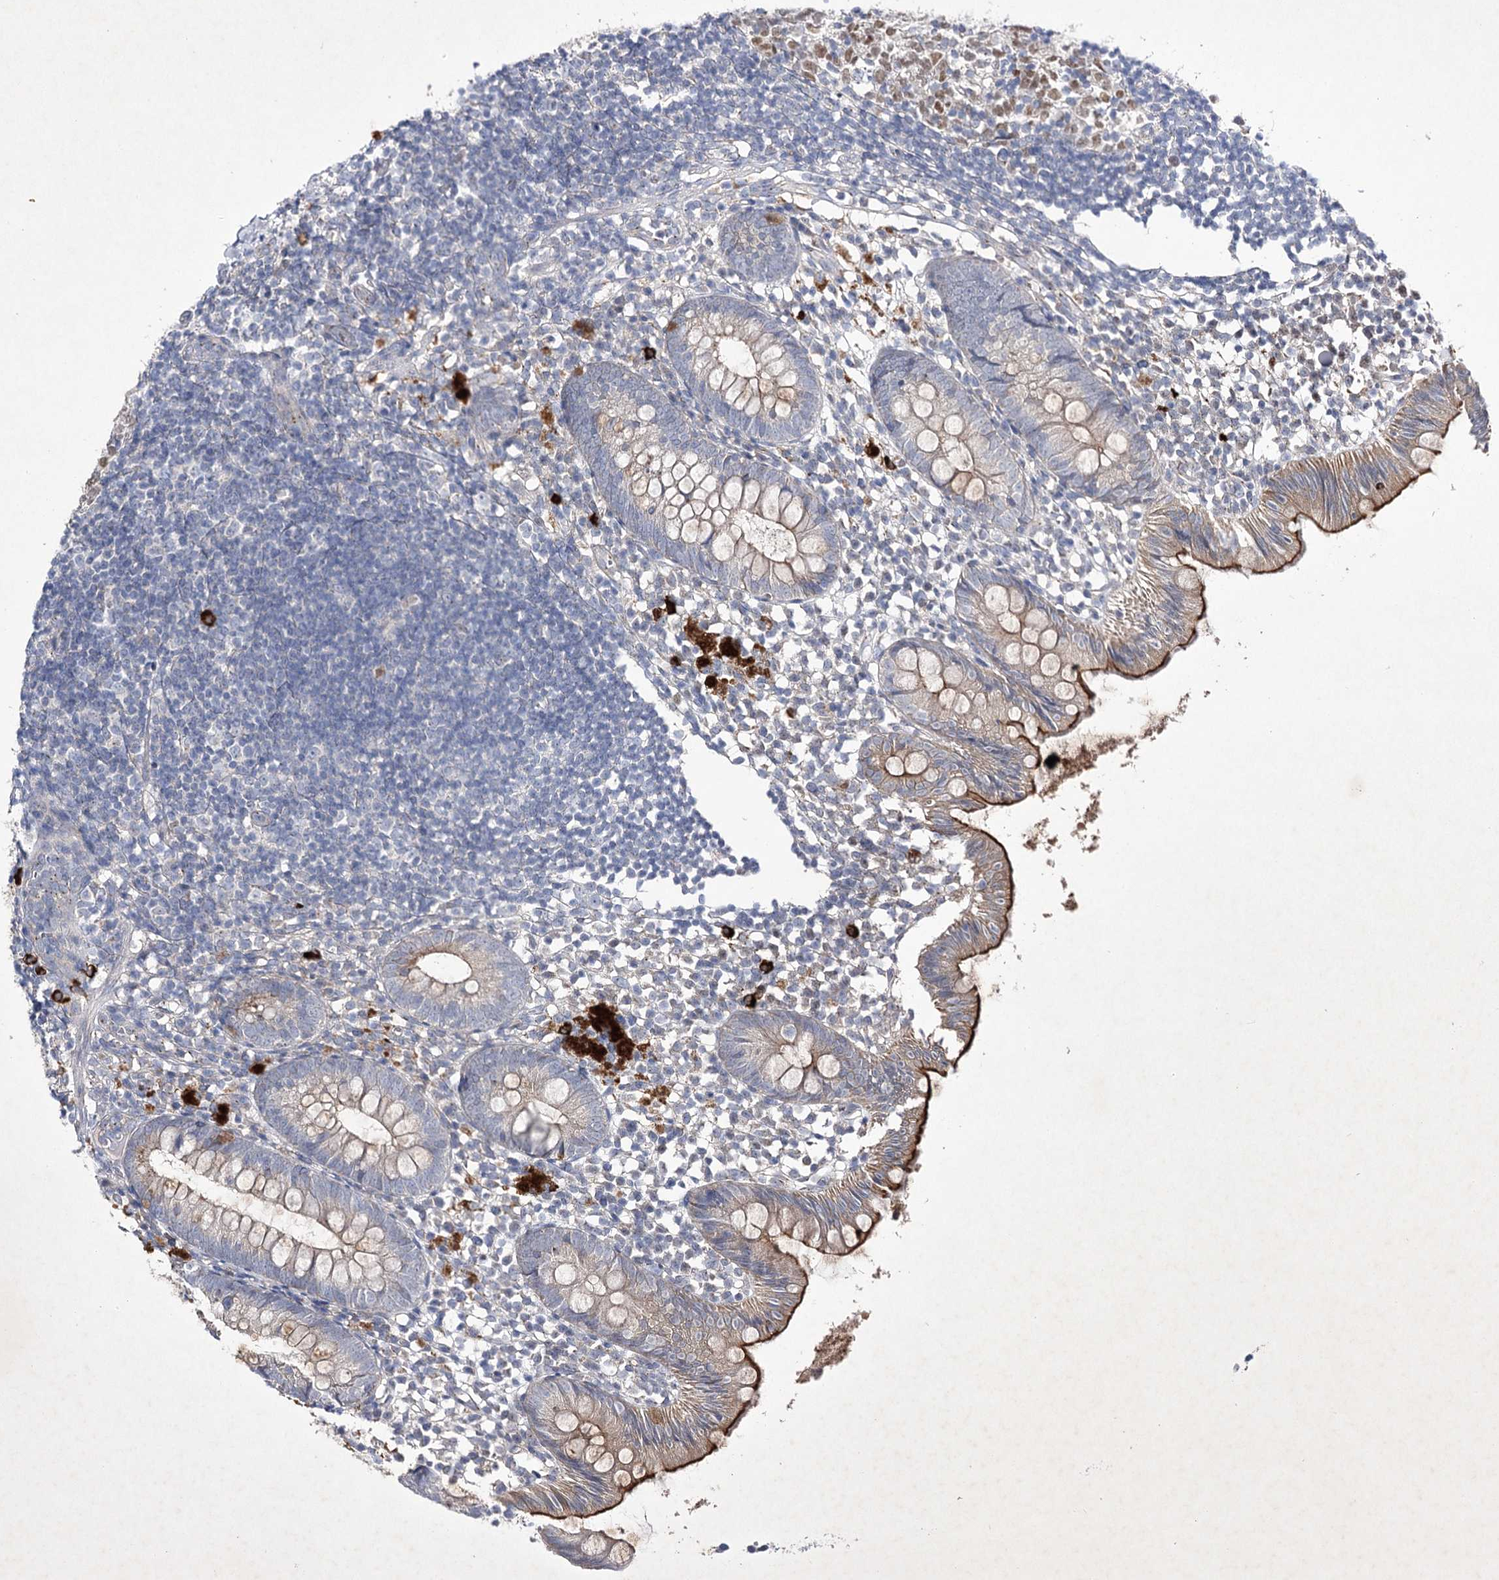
{"staining": {"intensity": "moderate", "quantity": "<25%", "location": "cytoplasmic/membranous"}, "tissue": "appendix", "cell_type": "Glandular cells", "image_type": "normal", "snomed": [{"axis": "morphology", "description": "Normal tissue, NOS"}, {"axis": "topography", "description": "Appendix"}], "caption": "Moderate cytoplasmic/membranous staining is present in approximately <25% of glandular cells in normal appendix. (brown staining indicates protein expression, while blue staining denotes nuclei).", "gene": "COX15", "patient": {"sex": "female", "age": 20}}